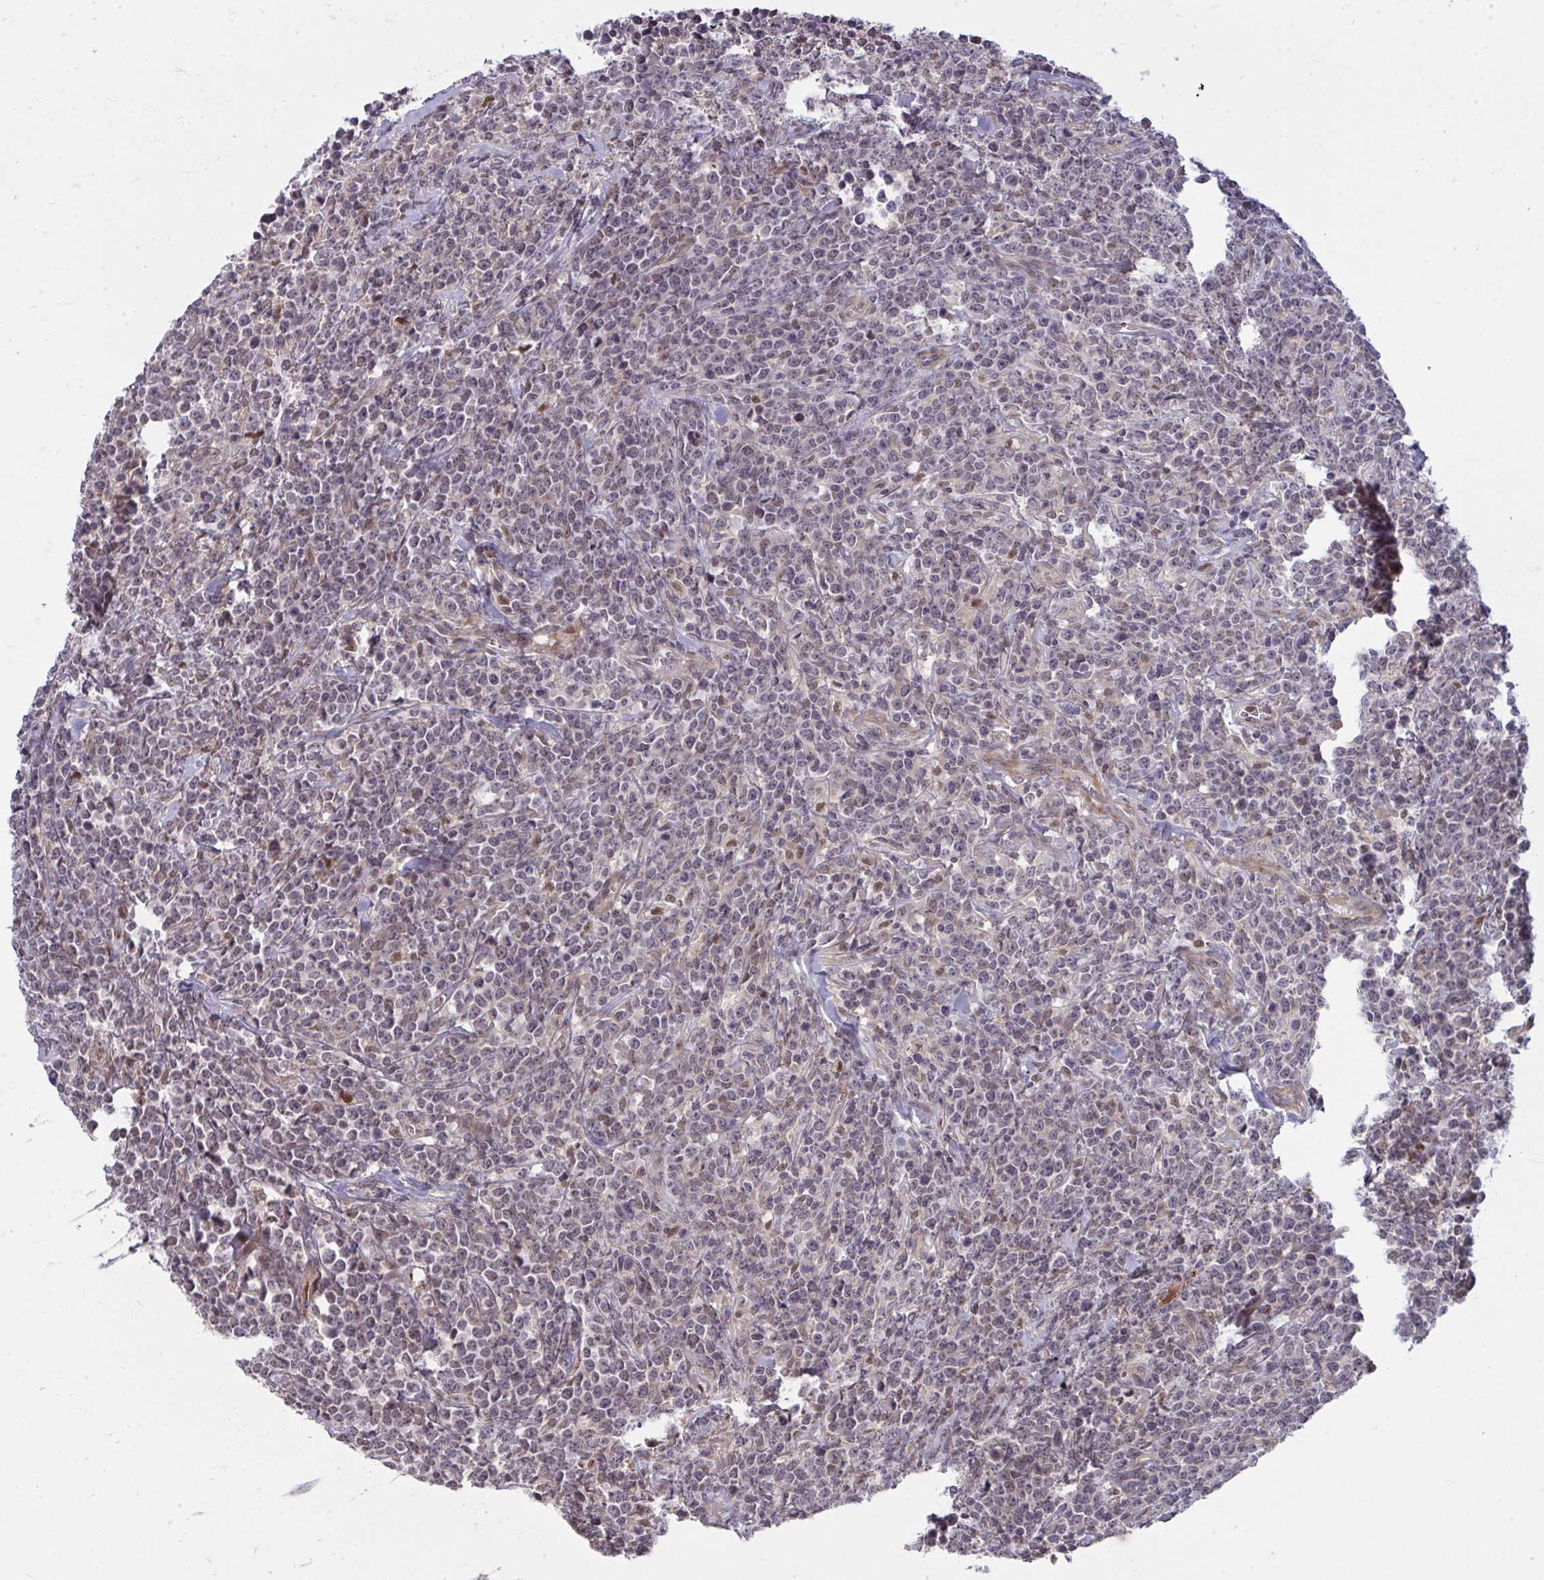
{"staining": {"intensity": "weak", "quantity": "25%-75%", "location": "nuclear"}, "tissue": "lymphoma", "cell_type": "Tumor cells", "image_type": "cancer", "snomed": [{"axis": "morphology", "description": "Malignant lymphoma, non-Hodgkin's type, High grade"}, {"axis": "topography", "description": "Small intestine"}], "caption": "Immunohistochemistry image of neoplastic tissue: high-grade malignant lymphoma, non-Hodgkin's type stained using immunohistochemistry demonstrates low levels of weak protein expression localized specifically in the nuclear of tumor cells, appearing as a nuclear brown color.", "gene": "ZSCAN9", "patient": {"sex": "female", "age": 56}}